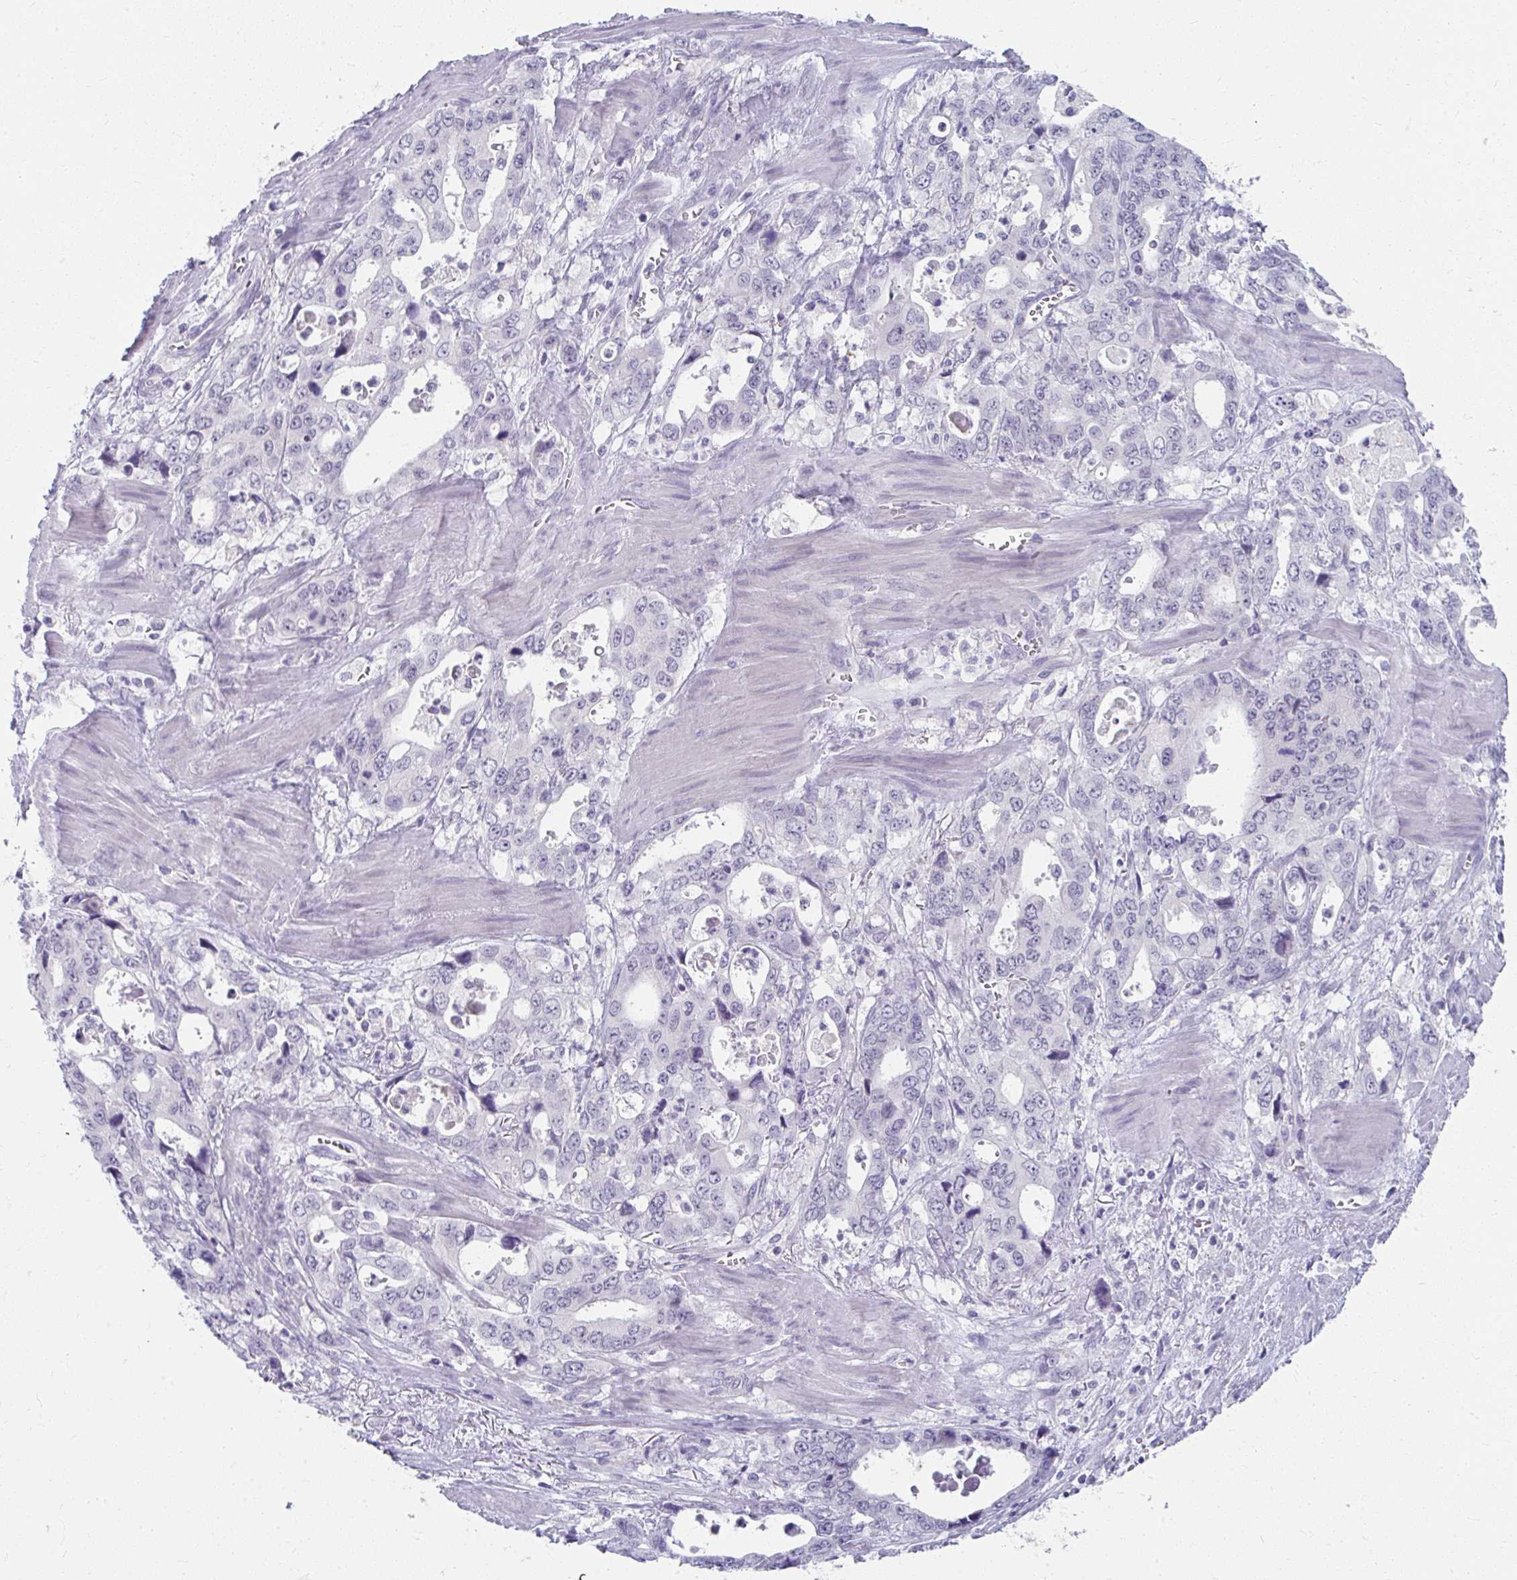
{"staining": {"intensity": "negative", "quantity": "none", "location": "none"}, "tissue": "stomach cancer", "cell_type": "Tumor cells", "image_type": "cancer", "snomed": [{"axis": "morphology", "description": "Adenocarcinoma, NOS"}, {"axis": "topography", "description": "Stomach, upper"}], "caption": "IHC image of neoplastic tissue: human stomach cancer (adenocarcinoma) stained with DAB (3,3'-diaminobenzidine) shows no significant protein staining in tumor cells.", "gene": "UGT3A2", "patient": {"sex": "male", "age": 74}}